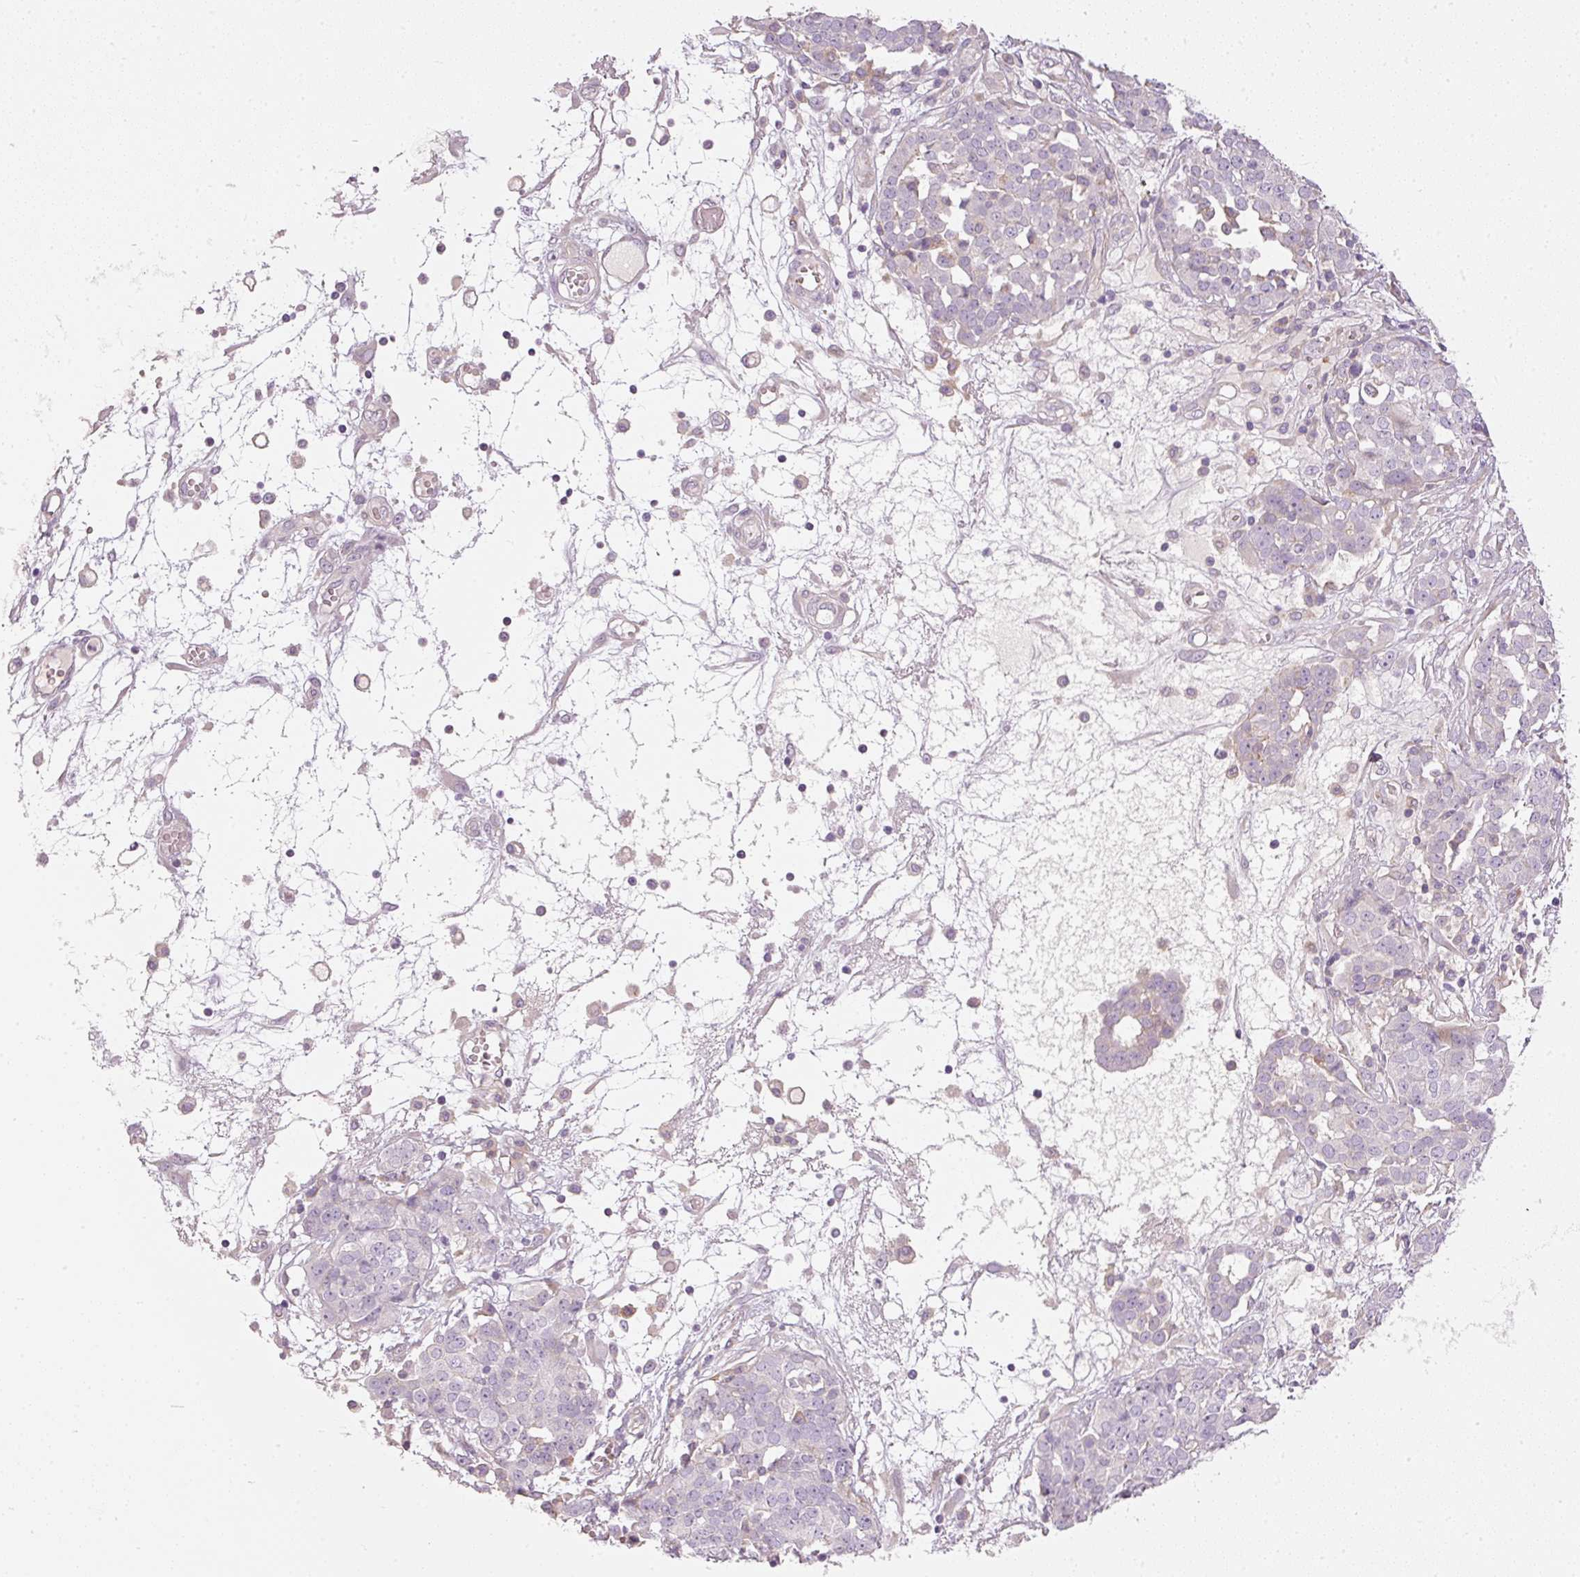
{"staining": {"intensity": "negative", "quantity": "none", "location": "none"}, "tissue": "ovarian cancer", "cell_type": "Tumor cells", "image_type": "cancer", "snomed": [{"axis": "morphology", "description": "Cystadenocarcinoma, serous, NOS"}, {"axis": "topography", "description": "Soft tissue"}, {"axis": "topography", "description": "Ovary"}], "caption": "Protein analysis of ovarian cancer reveals no significant staining in tumor cells.", "gene": "OSR2", "patient": {"sex": "female", "age": 57}}